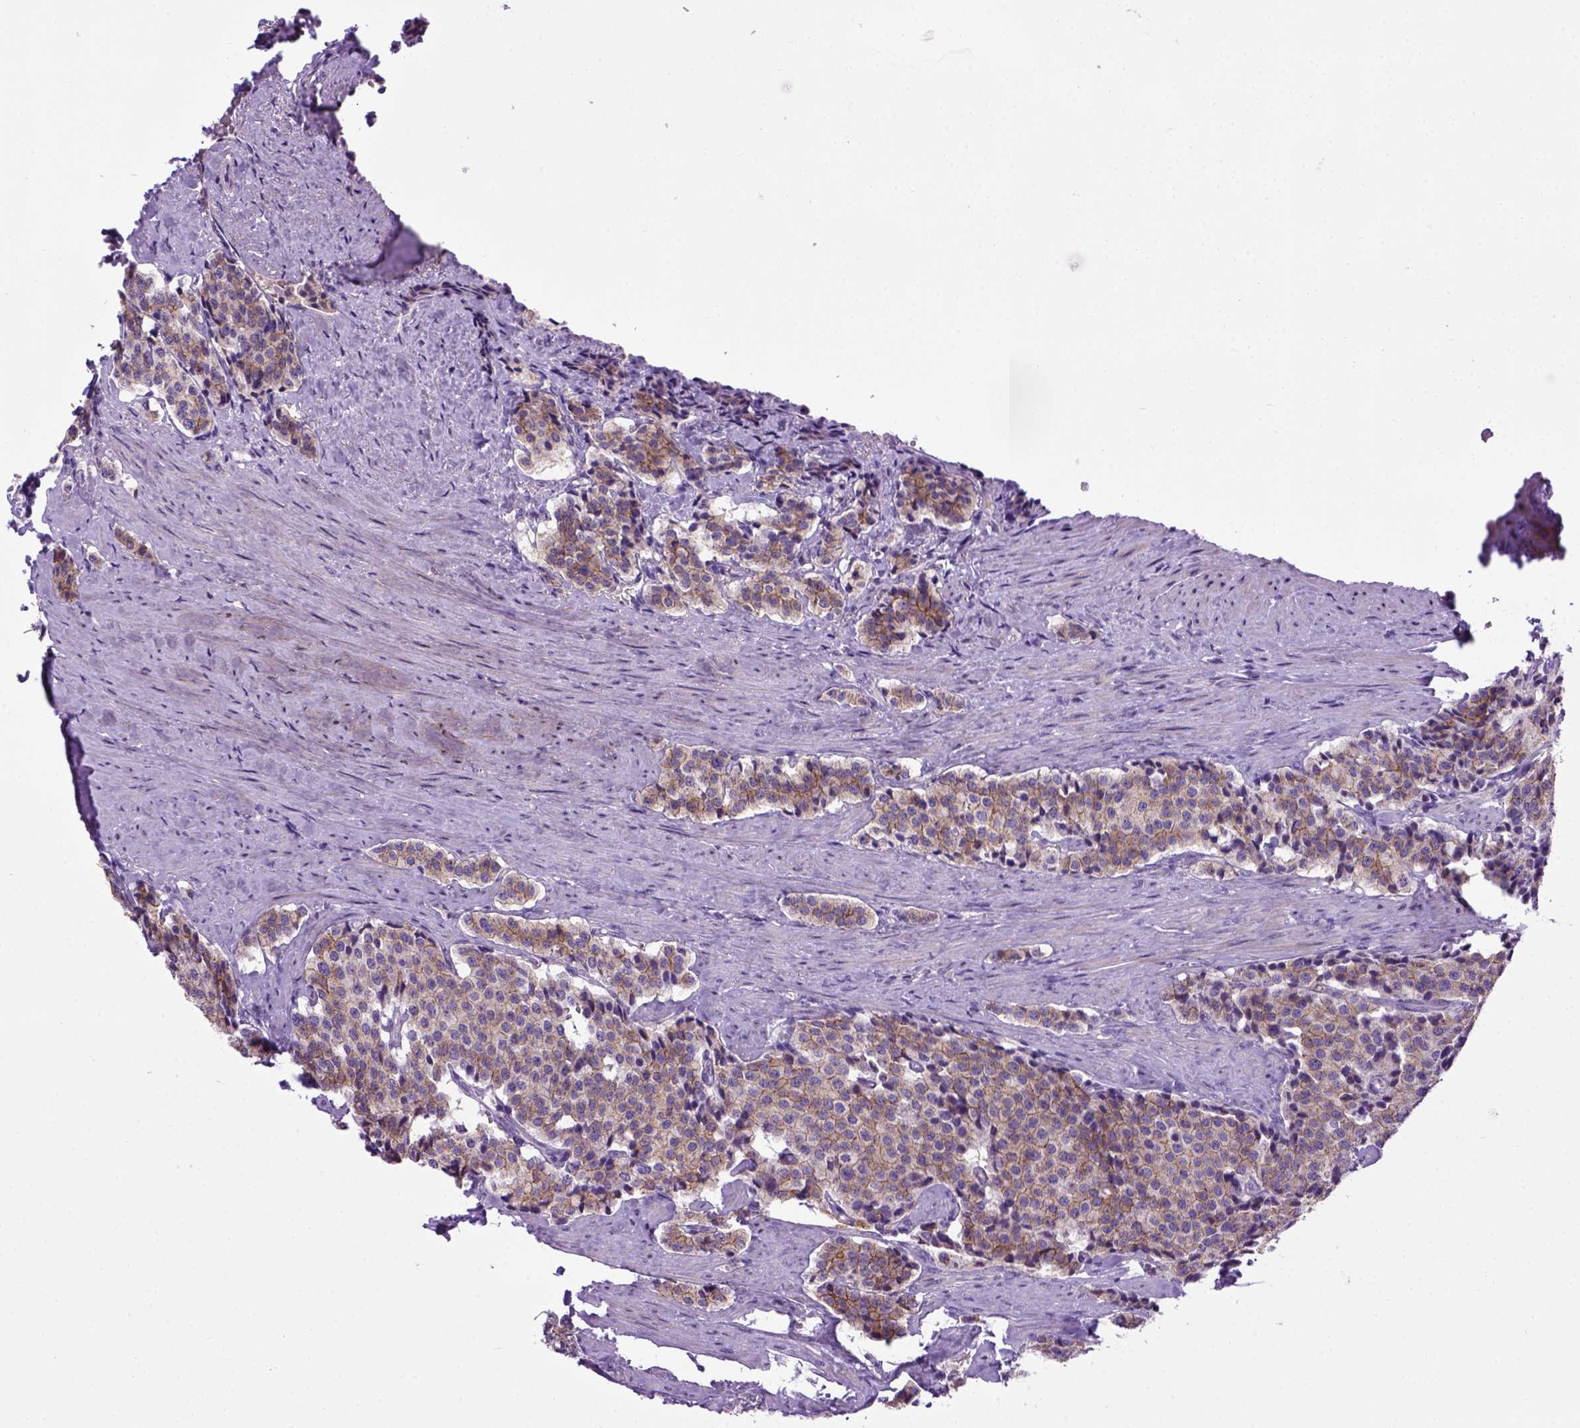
{"staining": {"intensity": "moderate", "quantity": "25%-75%", "location": "cytoplasmic/membranous"}, "tissue": "carcinoid", "cell_type": "Tumor cells", "image_type": "cancer", "snomed": [{"axis": "morphology", "description": "Carcinoid, malignant, NOS"}, {"axis": "topography", "description": "Small intestine"}], "caption": "Carcinoid (malignant) was stained to show a protein in brown. There is medium levels of moderate cytoplasmic/membranous expression in approximately 25%-75% of tumor cells.", "gene": "CDH1", "patient": {"sex": "female", "age": 58}}